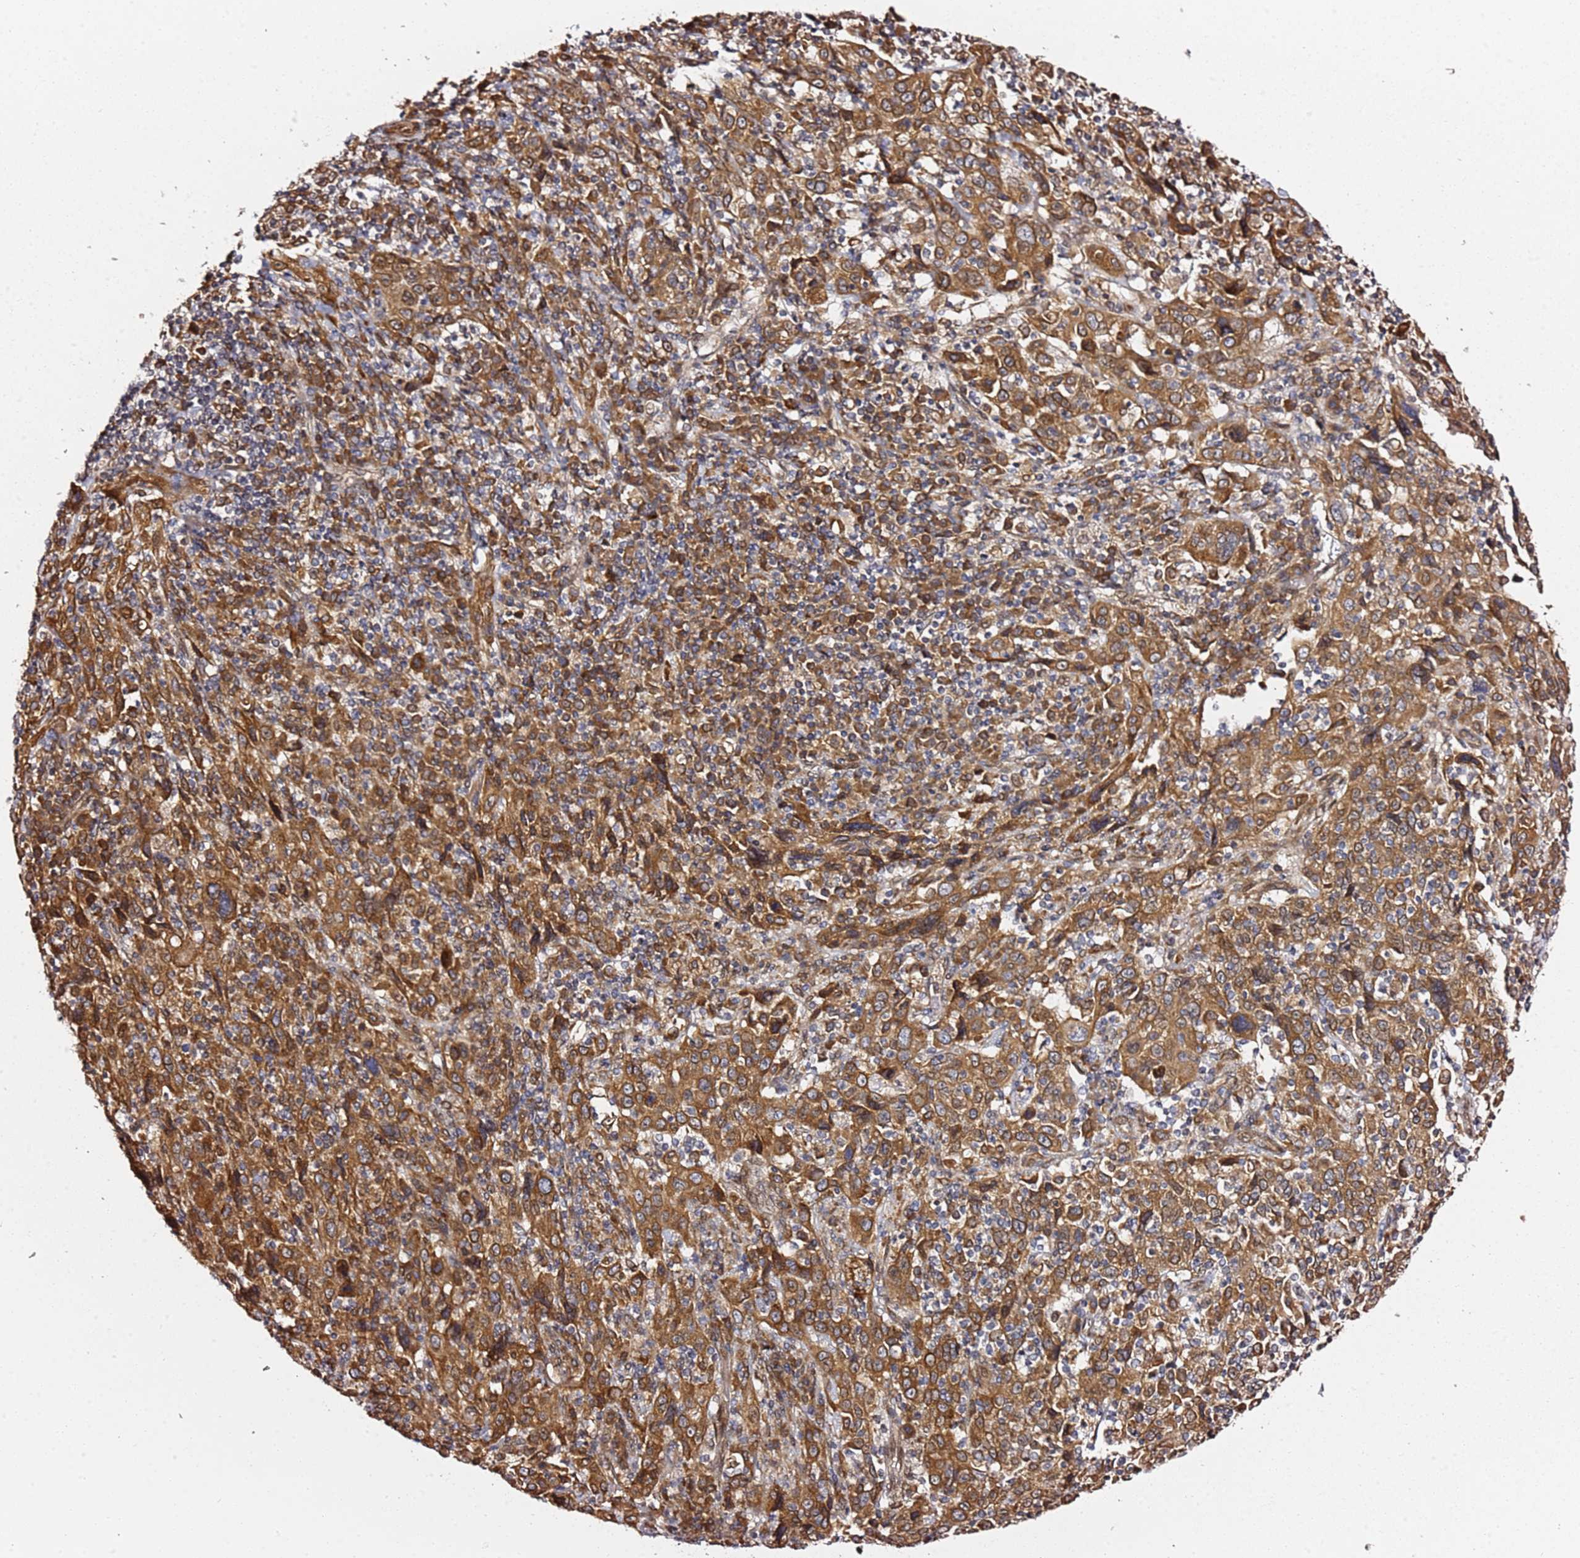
{"staining": {"intensity": "strong", "quantity": ">75%", "location": "cytoplasmic/membranous"}, "tissue": "cervical cancer", "cell_type": "Tumor cells", "image_type": "cancer", "snomed": [{"axis": "morphology", "description": "Squamous cell carcinoma, NOS"}, {"axis": "topography", "description": "Cervix"}], "caption": "Immunohistochemistry (IHC) (DAB) staining of cervical cancer (squamous cell carcinoma) exhibits strong cytoplasmic/membranous protein expression in approximately >75% of tumor cells.", "gene": "PRKAB2", "patient": {"sex": "female", "age": 46}}